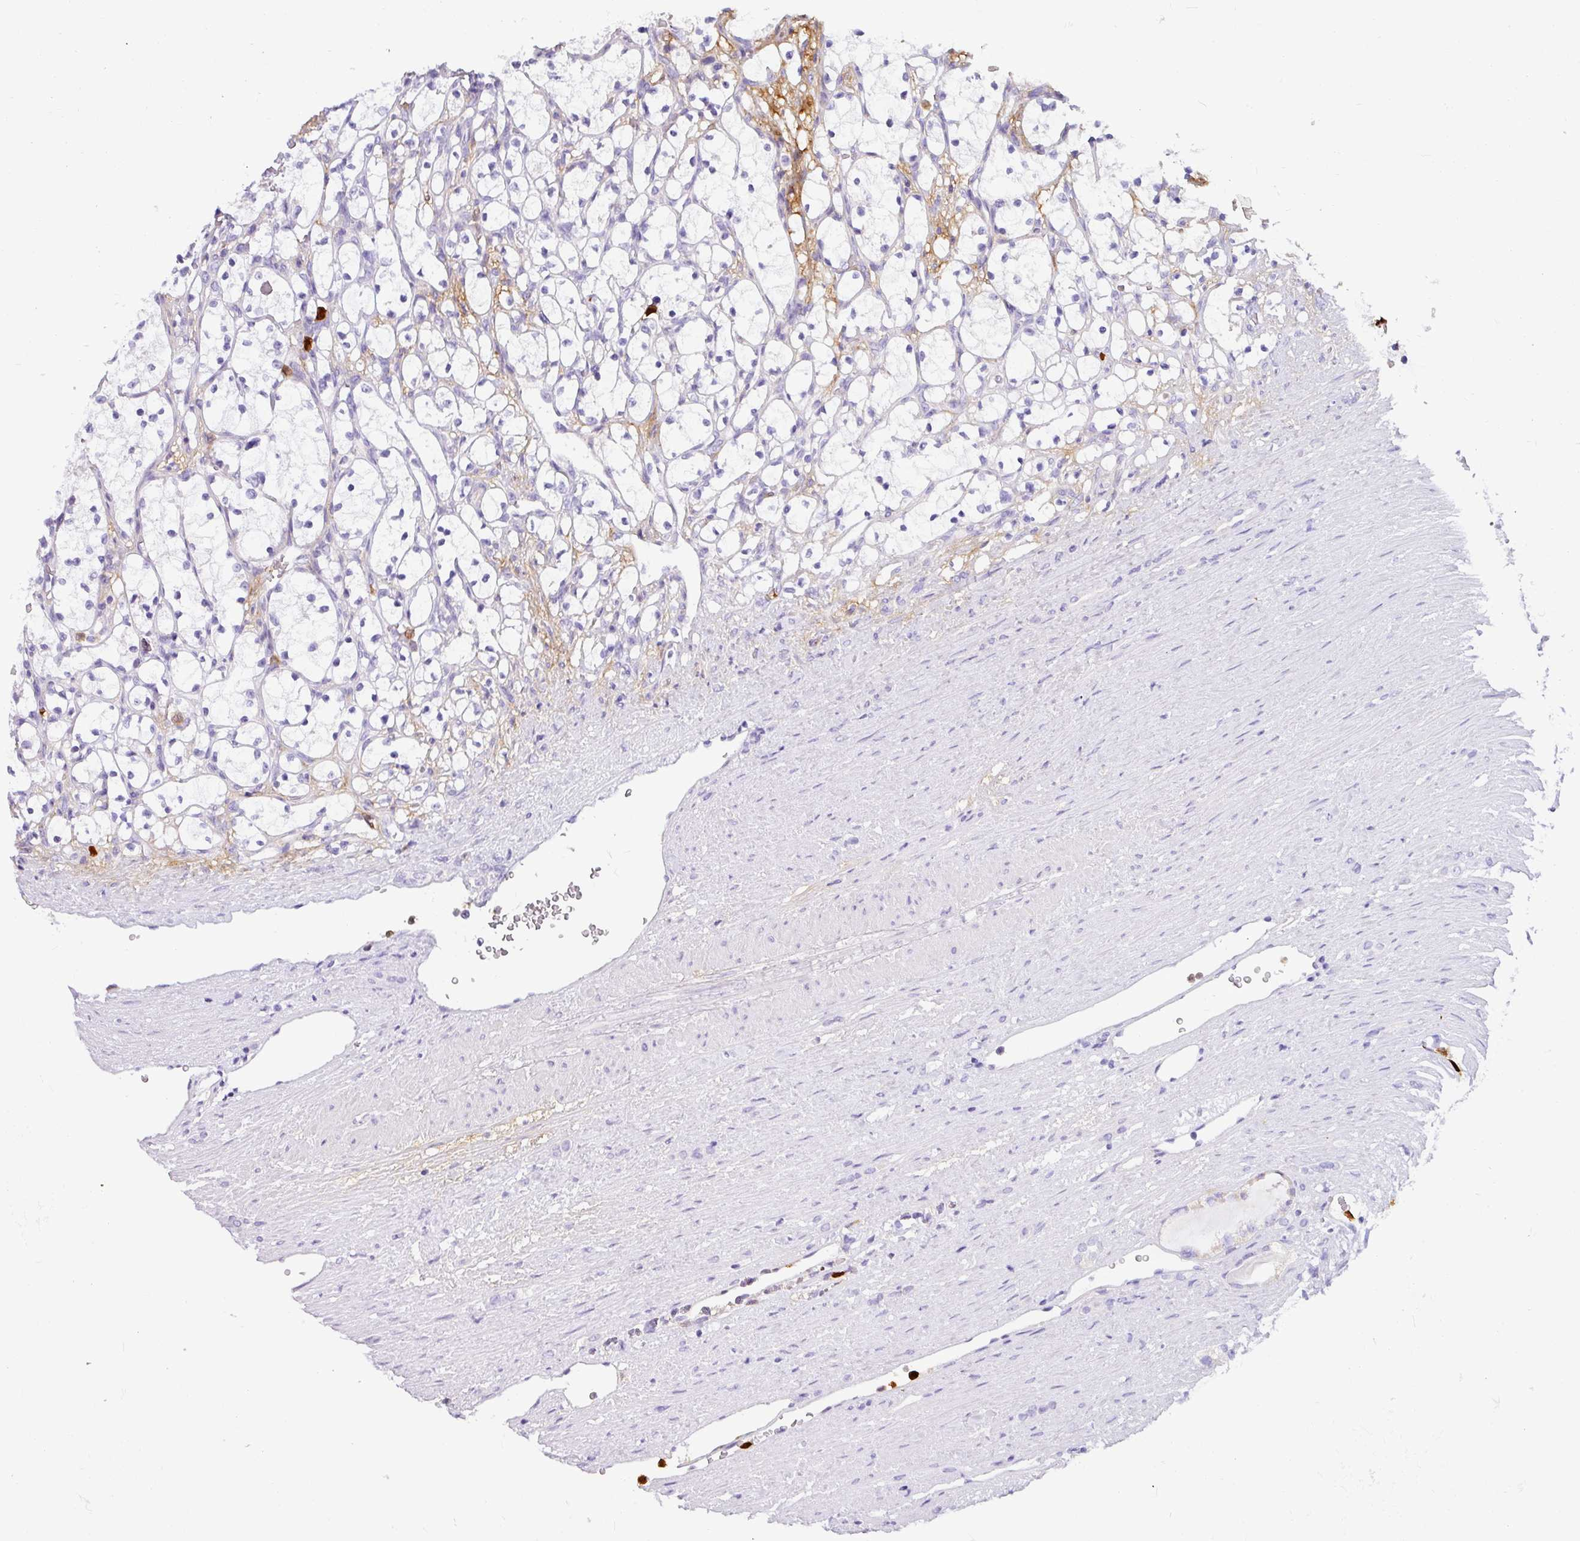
{"staining": {"intensity": "negative", "quantity": "none", "location": "none"}, "tissue": "renal cancer", "cell_type": "Tumor cells", "image_type": "cancer", "snomed": [{"axis": "morphology", "description": "Adenocarcinoma, NOS"}, {"axis": "topography", "description": "Kidney"}], "caption": "Histopathology image shows no protein positivity in tumor cells of renal adenocarcinoma tissue.", "gene": "SH2D3C", "patient": {"sex": "female", "age": 69}}